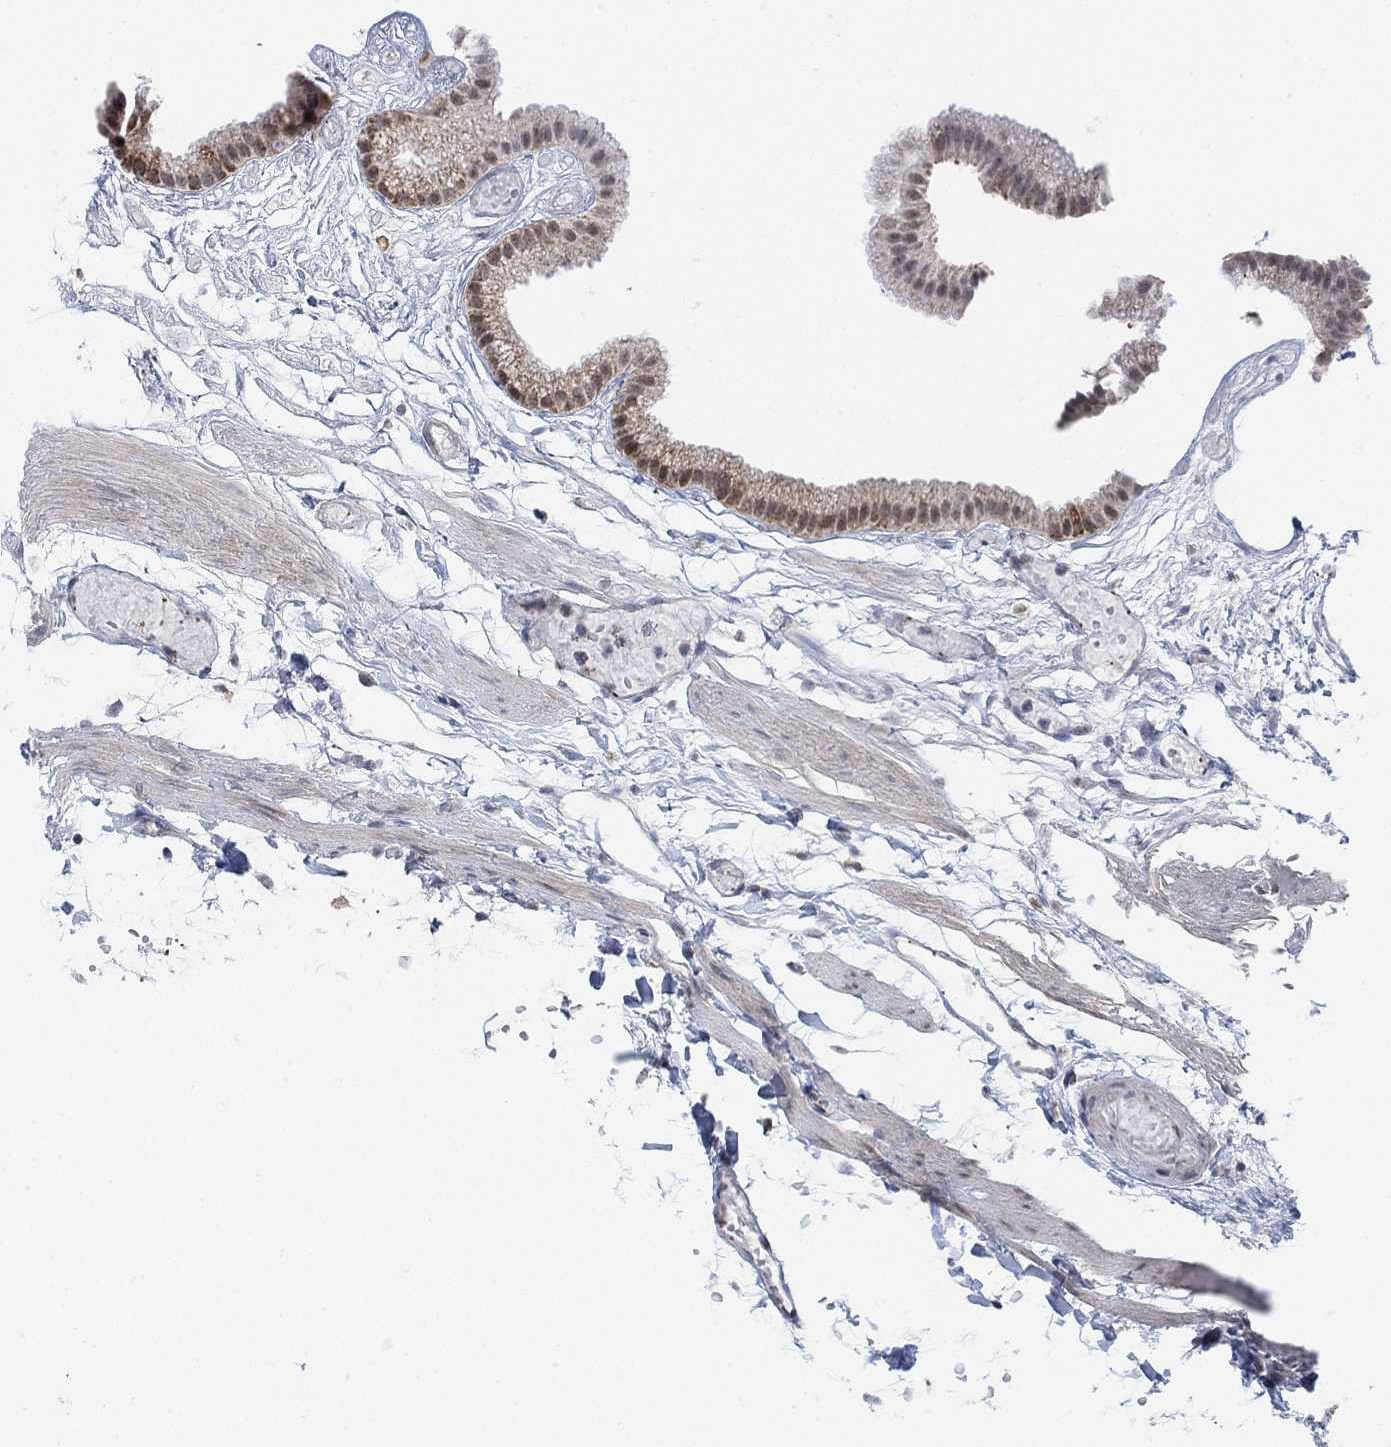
{"staining": {"intensity": "moderate", "quantity": "25%-75%", "location": "cytoplasmic/membranous,nuclear"}, "tissue": "gallbladder", "cell_type": "Glandular cells", "image_type": "normal", "snomed": [{"axis": "morphology", "description": "Normal tissue, NOS"}, {"axis": "topography", "description": "Gallbladder"}], "caption": "Moderate cytoplasmic/membranous,nuclear positivity is seen in approximately 25%-75% of glandular cells in benign gallbladder.", "gene": "PWWP2B", "patient": {"sex": "female", "age": 45}}